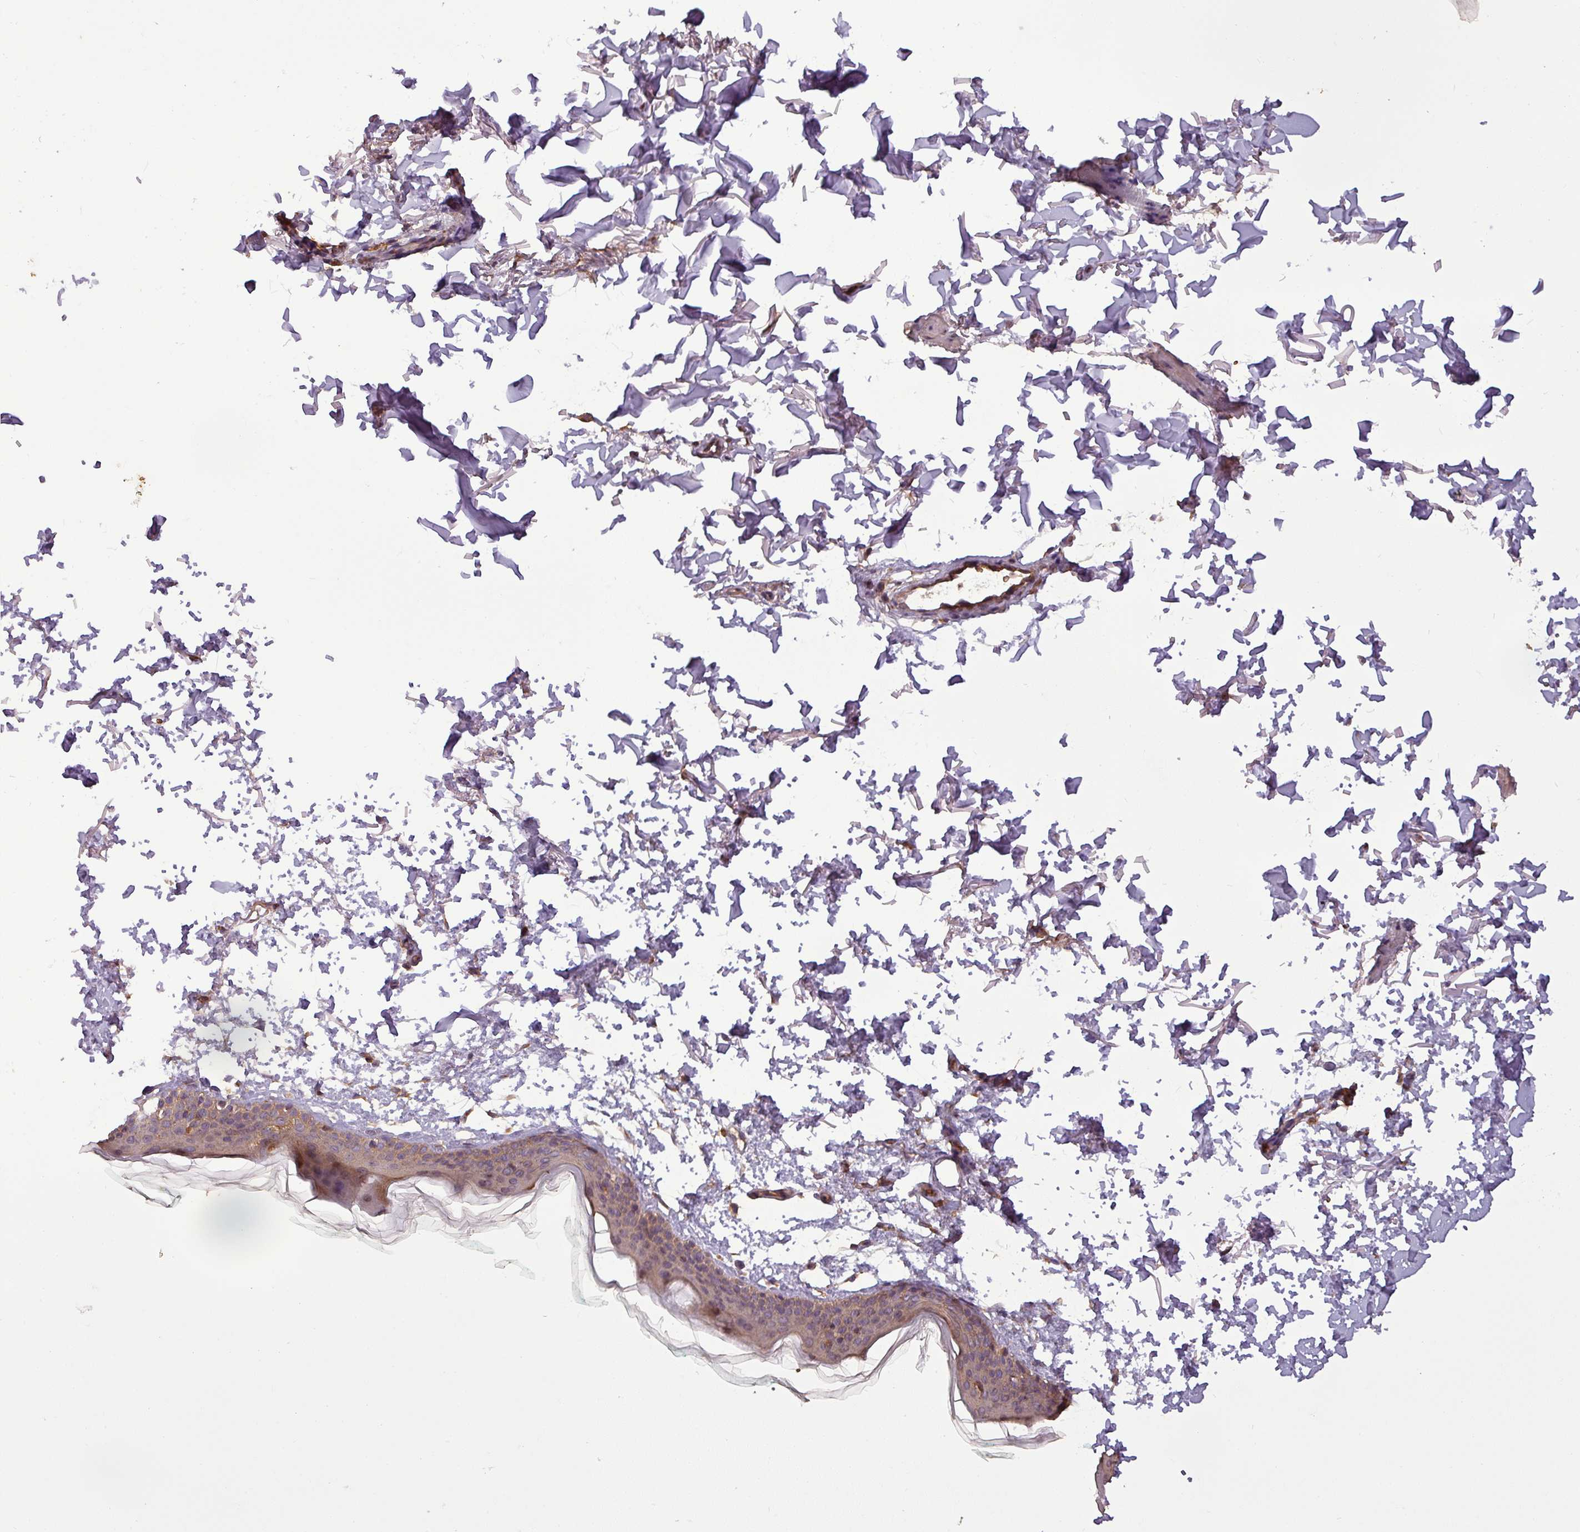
{"staining": {"intensity": "moderate", "quantity": "<25%", "location": "cytoplasmic/membranous"}, "tissue": "skin", "cell_type": "Fibroblasts", "image_type": "normal", "snomed": [{"axis": "morphology", "description": "Normal tissue, NOS"}, {"axis": "topography", "description": "Skin"}], "caption": "A brown stain highlights moderate cytoplasmic/membranous positivity of a protein in fibroblasts of benign skin. Nuclei are stained in blue.", "gene": "NT5C3A", "patient": {"sex": "male", "age": 66}}